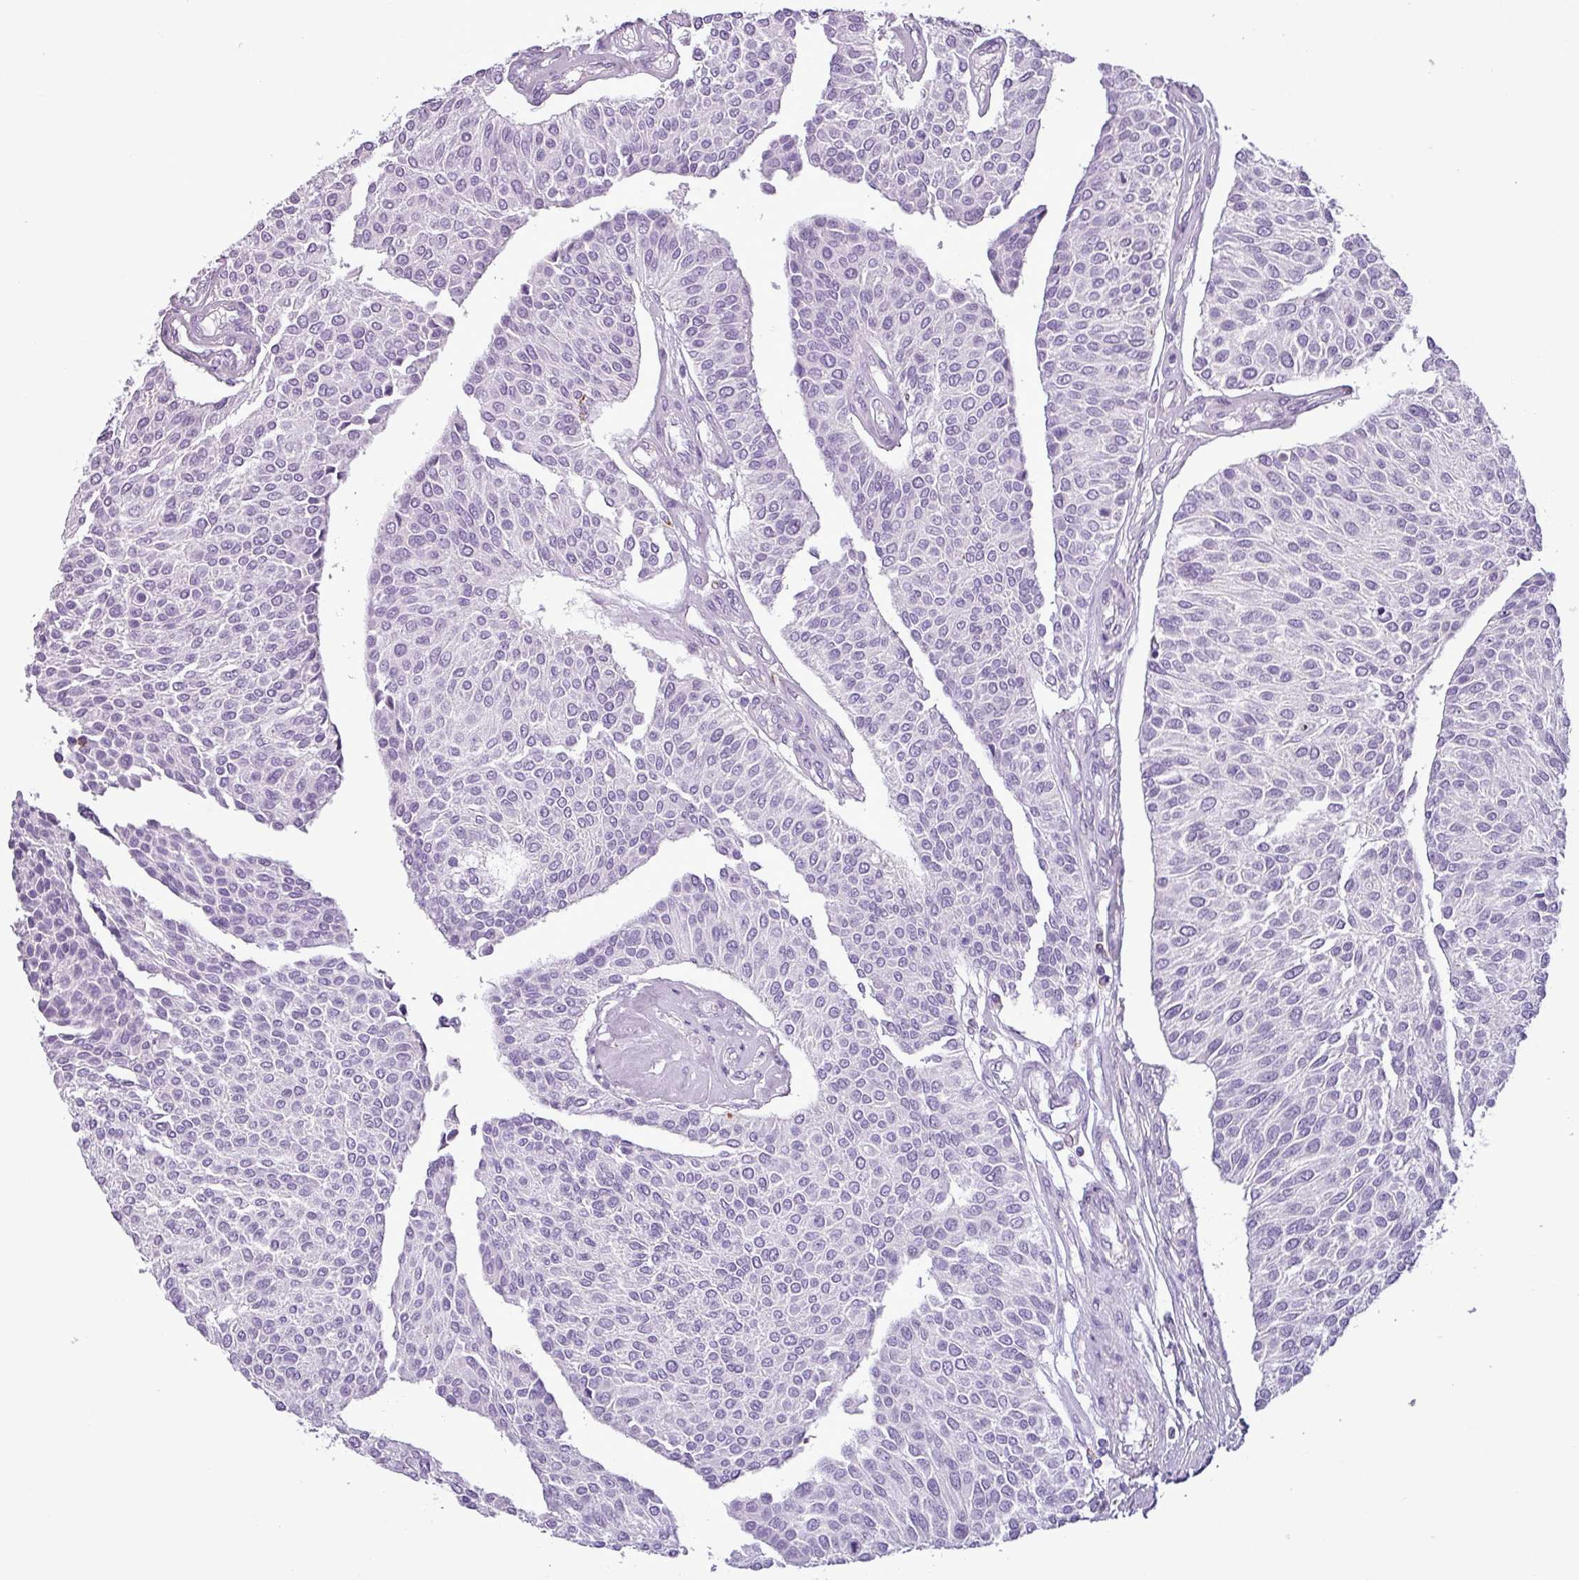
{"staining": {"intensity": "negative", "quantity": "none", "location": "none"}, "tissue": "urothelial cancer", "cell_type": "Tumor cells", "image_type": "cancer", "snomed": [{"axis": "morphology", "description": "Urothelial carcinoma, NOS"}, {"axis": "topography", "description": "Urinary bladder"}], "caption": "Human urothelial cancer stained for a protein using IHC exhibits no staining in tumor cells.", "gene": "ZNF667", "patient": {"sex": "male", "age": 55}}